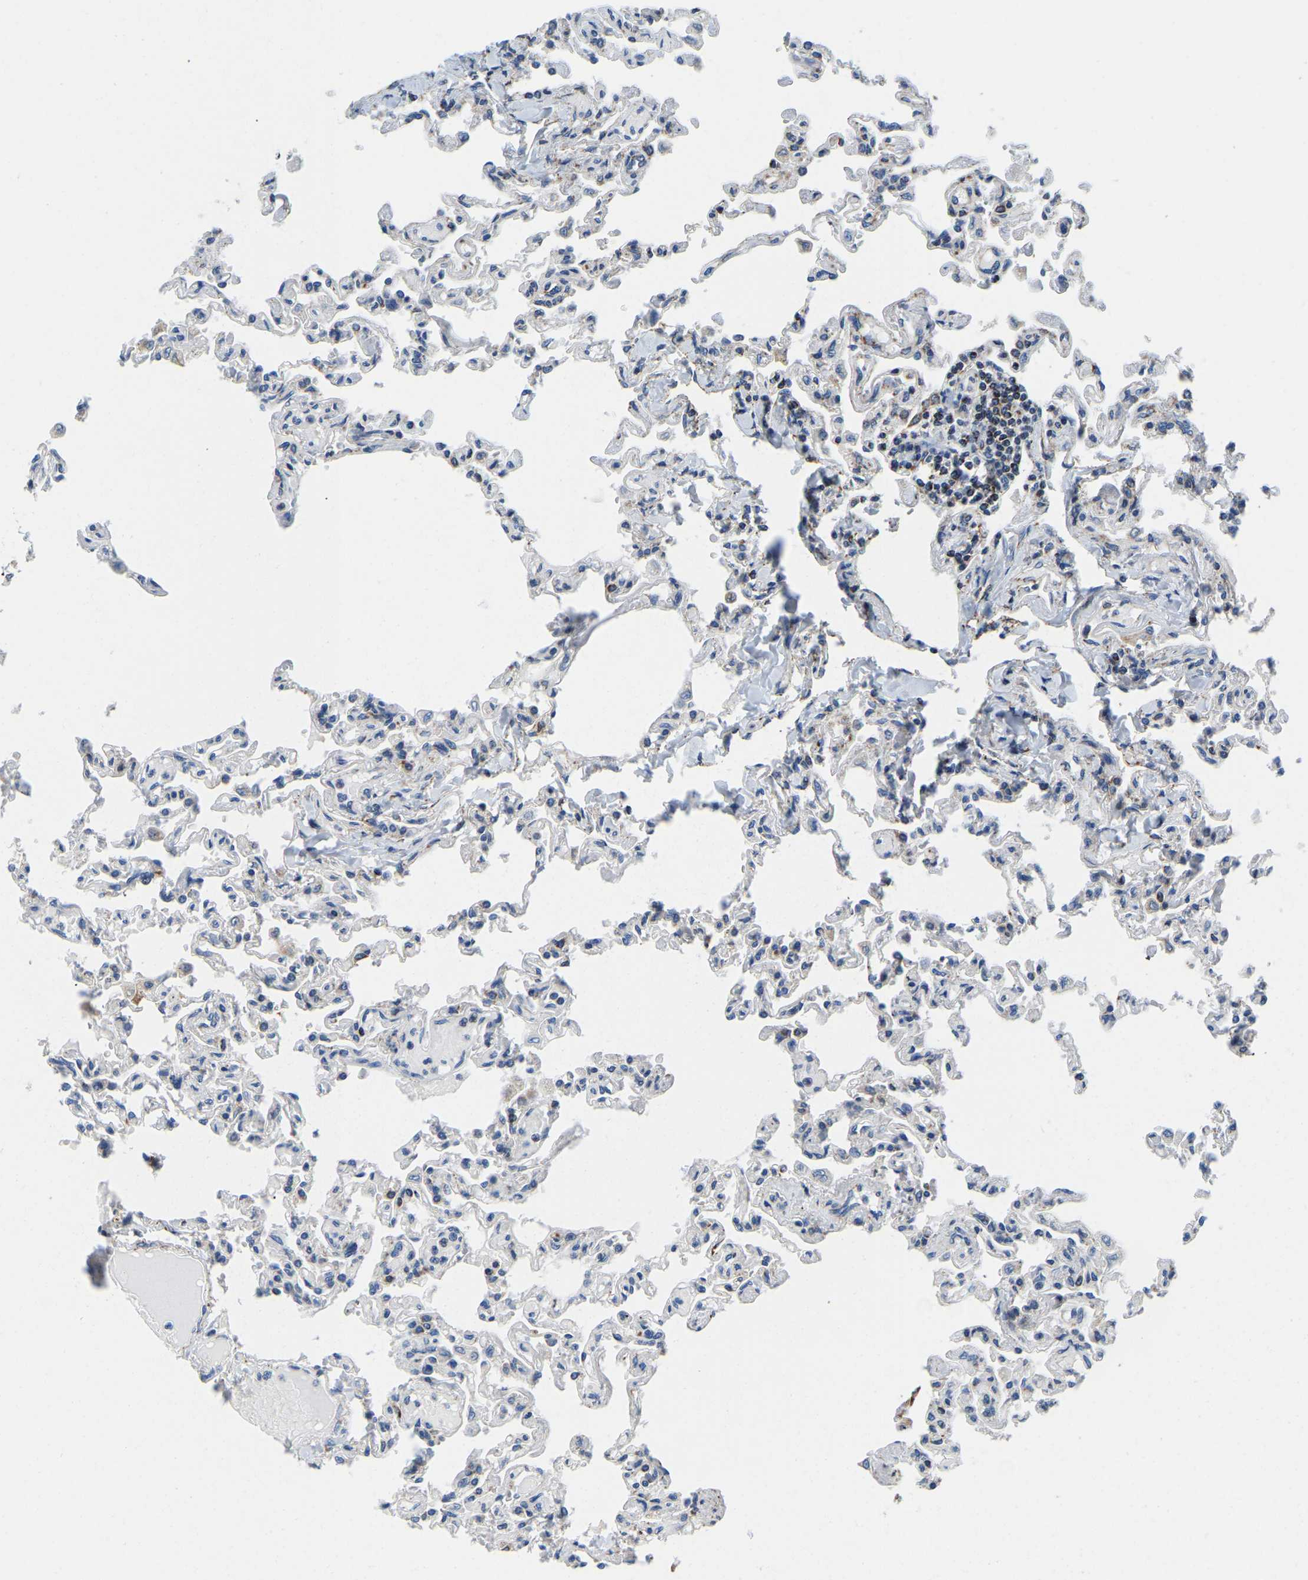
{"staining": {"intensity": "weak", "quantity": "<25%", "location": "cytoplasmic/membranous"}, "tissue": "lung", "cell_type": "Alveolar cells", "image_type": "normal", "snomed": [{"axis": "morphology", "description": "Normal tissue, NOS"}, {"axis": "topography", "description": "Lung"}], "caption": "DAB immunohistochemical staining of benign lung reveals no significant expression in alveolar cells. Brightfield microscopy of immunohistochemistry stained with DAB (brown) and hematoxylin (blue), captured at high magnification.", "gene": "SFXN1", "patient": {"sex": "male", "age": 21}}